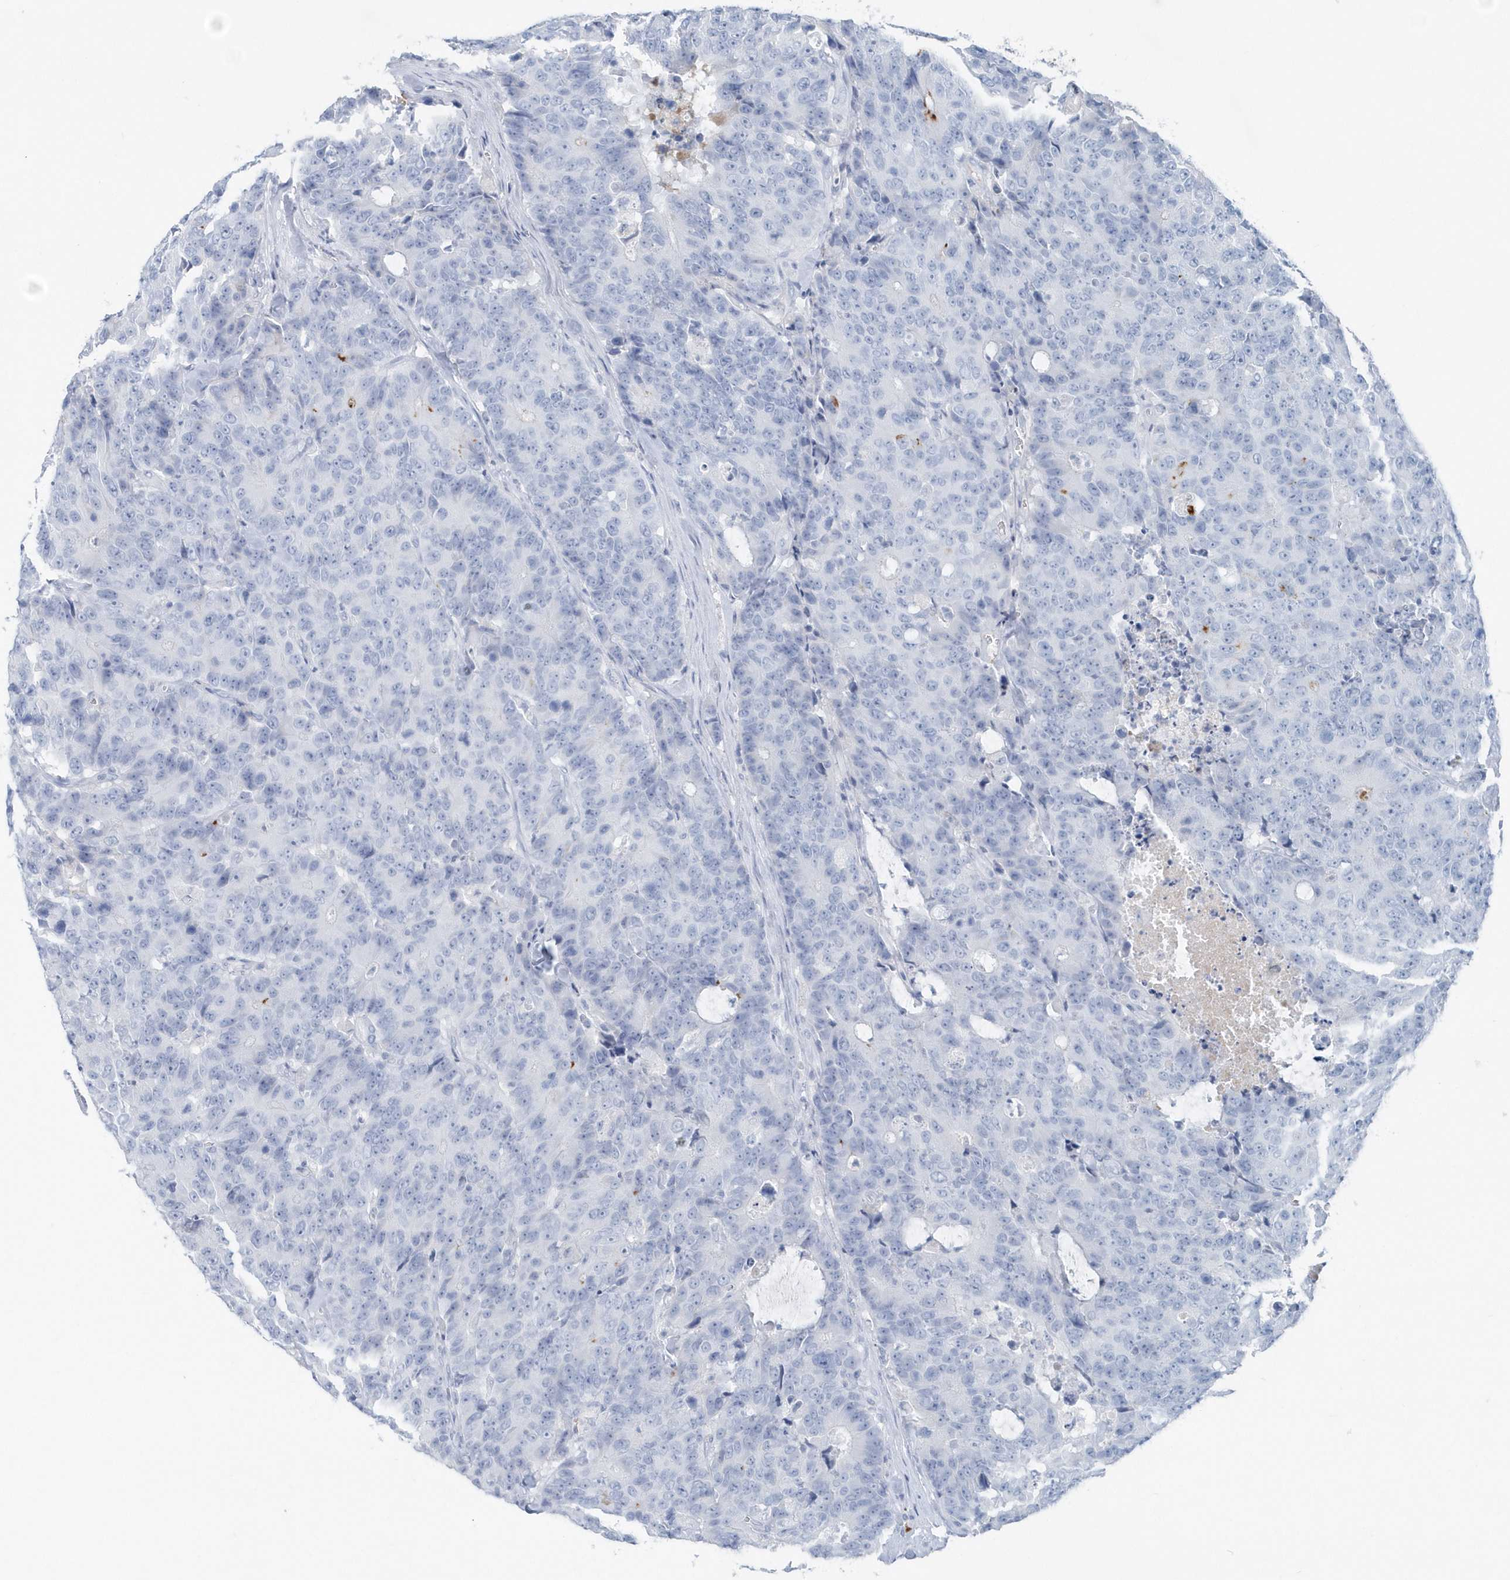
{"staining": {"intensity": "negative", "quantity": "none", "location": "none"}, "tissue": "colorectal cancer", "cell_type": "Tumor cells", "image_type": "cancer", "snomed": [{"axis": "morphology", "description": "Adenocarcinoma, NOS"}, {"axis": "topography", "description": "Colon"}], "caption": "Photomicrograph shows no protein staining in tumor cells of colorectal cancer tissue.", "gene": "JCHAIN", "patient": {"sex": "female", "age": 86}}